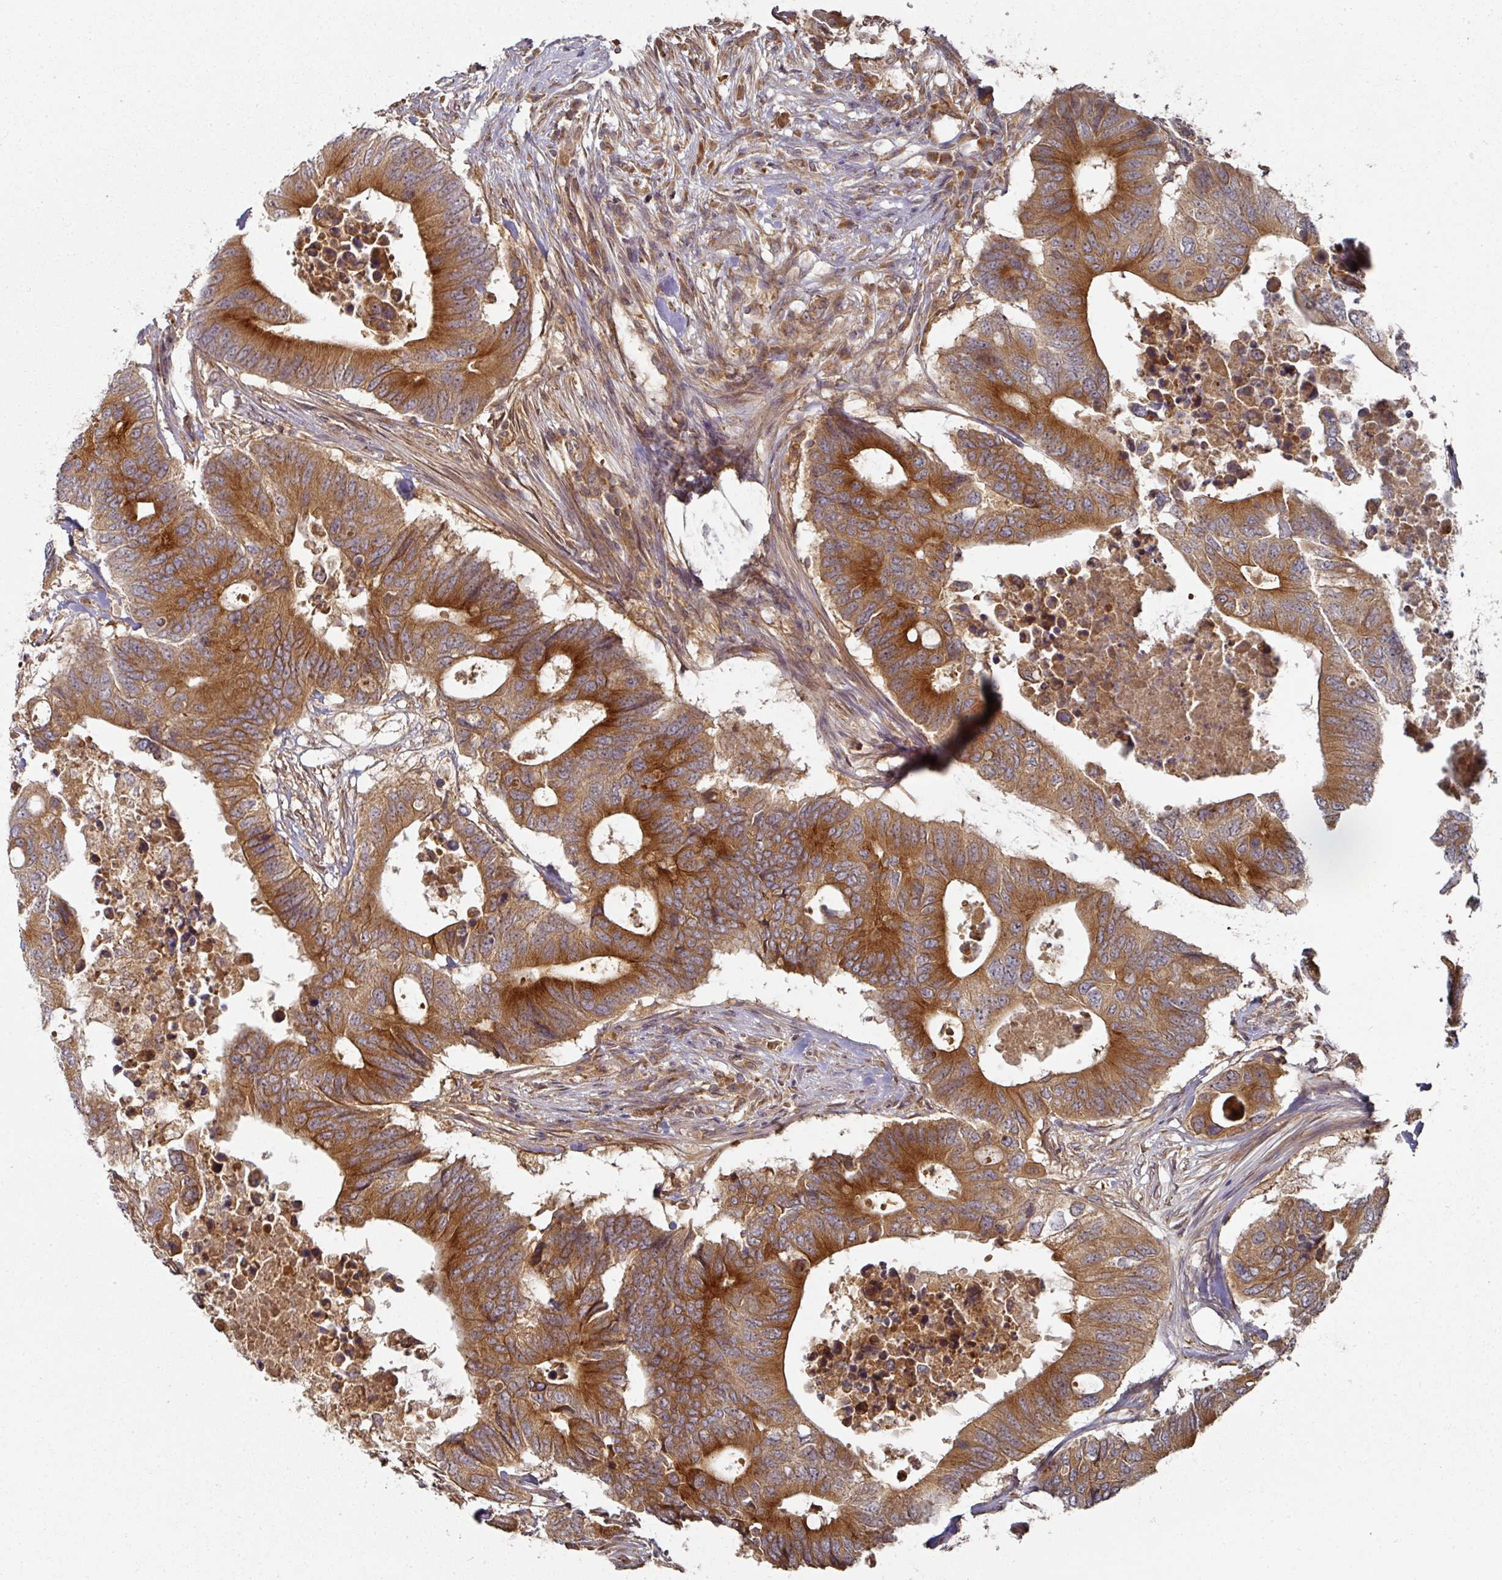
{"staining": {"intensity": "strong", "quantity": ">75%", "location": "cytoplasmic/membranous"}, "tissue": "colorectal cancer", "cell_type": "Tumor cells", "image_type": "cancer", "snomed": [{"axis": "morphology", "description": "Adenocarcinoma, NOS"}, {"axis": "topography", "description": "Colon"}], "caption": "Colorectal adenocarcinoma was stained to show a protein in brown. There is high levels of strong cytoplasmic/membranous expression in about >75% of tumor cells.", "gene": "CEP95", "patient": {"sex": "male", "age": 71}}